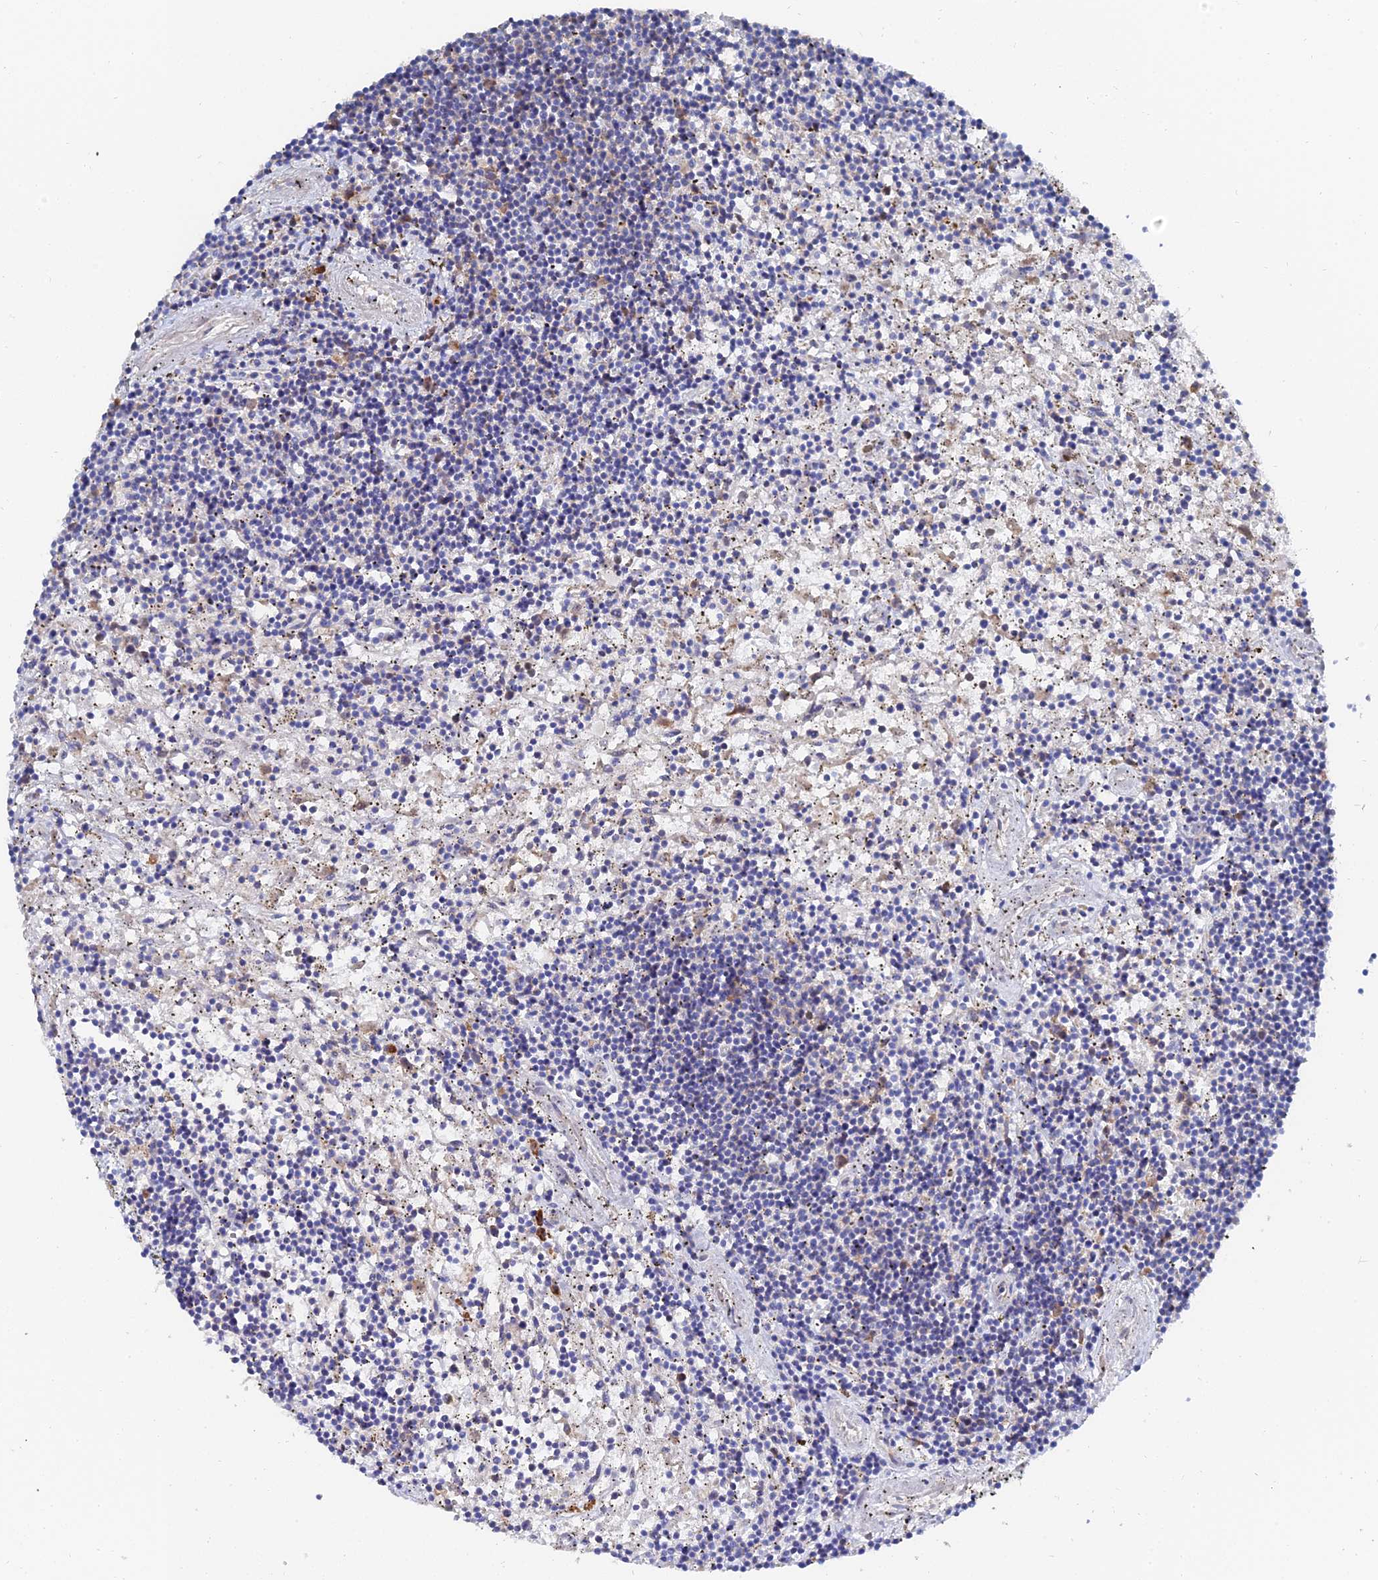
{"staining": {"intensity": "negative", "quantity": "none", "location": "none"}, "tissue": "lymphoma", "cell_type": "Tumor cells", "image_type": "cancer", "snomed": [{"axis": "morphology", "description": "Malignant lymphoma, non-Hodgkin's type, Low grade"}, {"axis": "topography", "description": "Spleen"}], "caption": "Micrograph shows no protein staining in tumor cells of lymphoma tissue. The staining was performed using DAB to visualize the protein expression in brown, while the nuclei were stained in blue with hematoxylin (Magnification: 20x).", "gene": "PTTG1", "patient": {"sex": "male", "age": 76}}